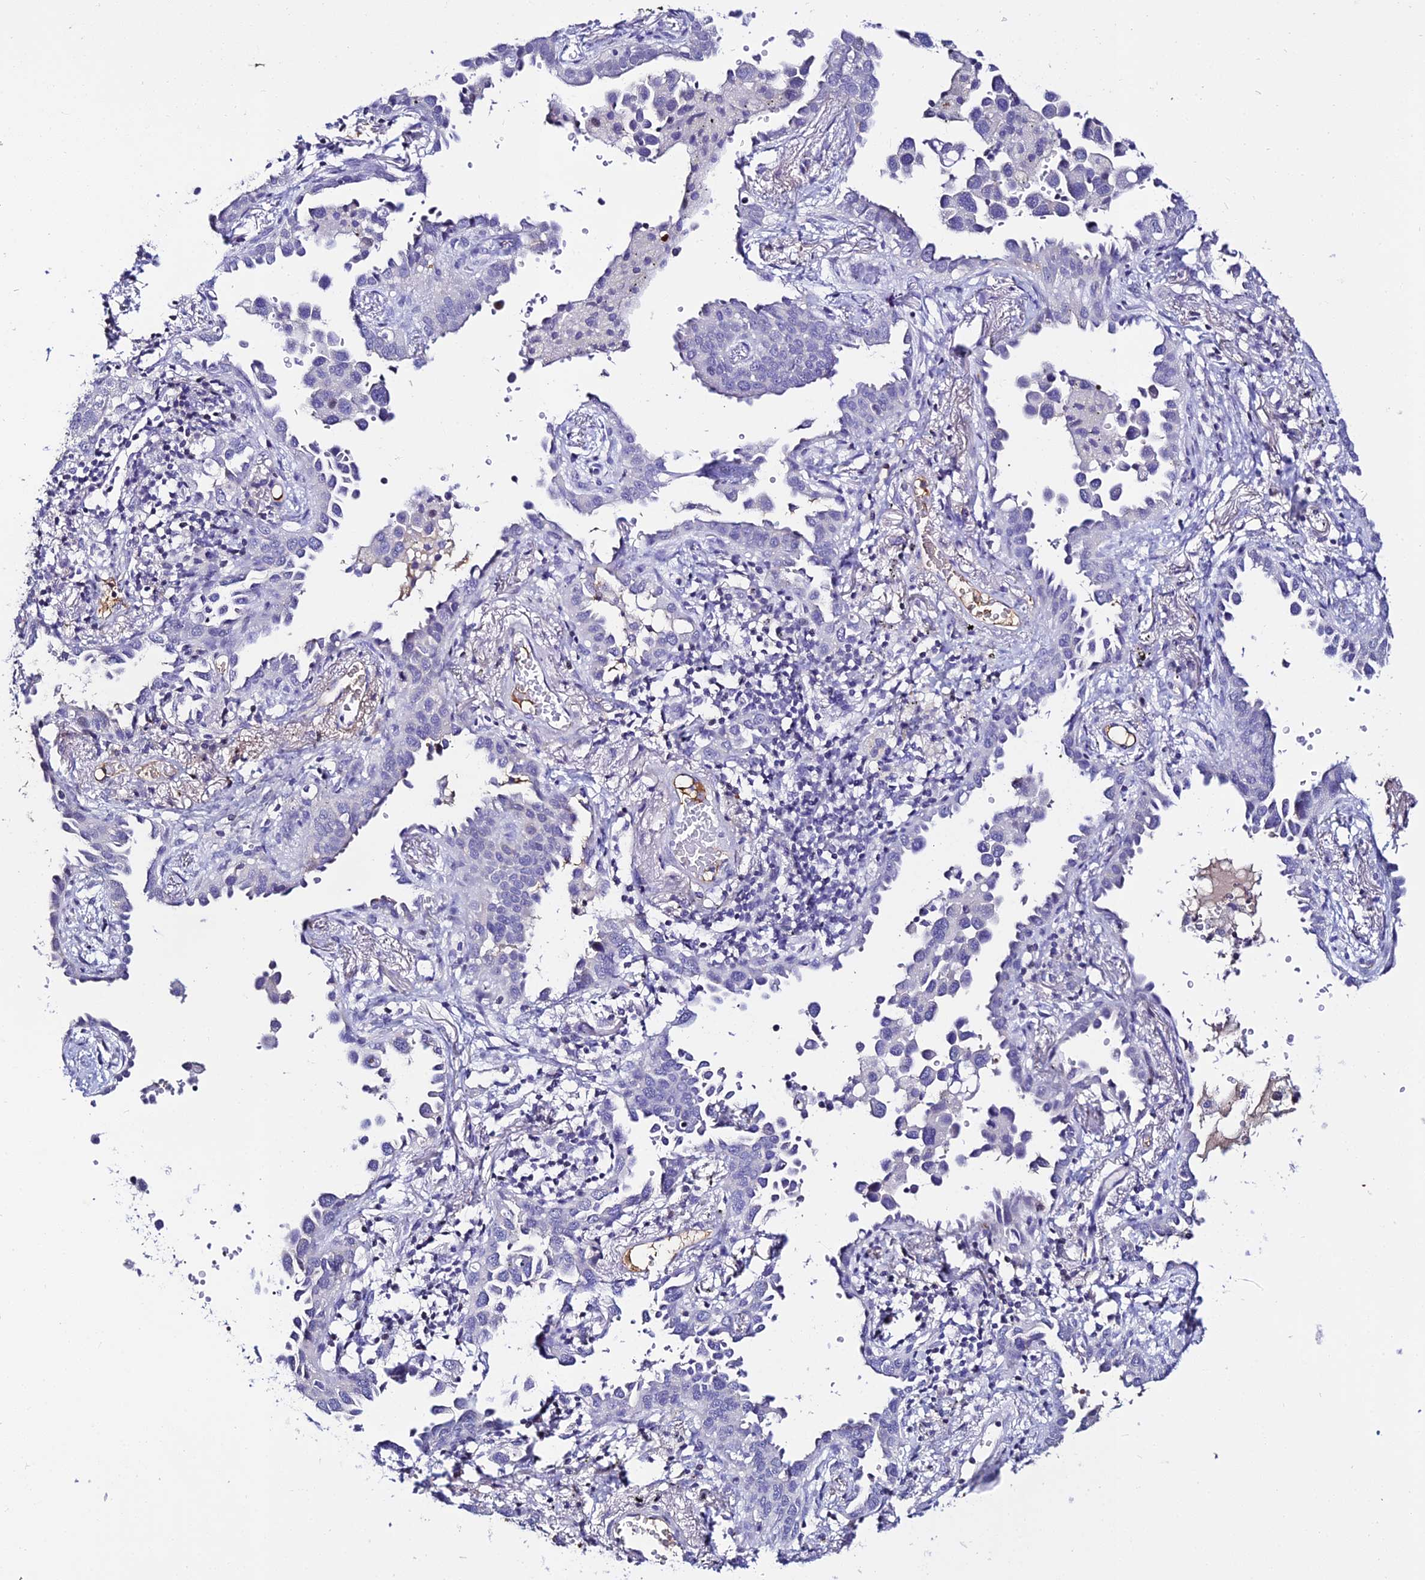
{"staining": {"intensity": "negative", "quantity": "none", "location": "none"}, "tissue": "lung cancer", "cell_type": "Tumor cells", "image_type": "cancer", "snomed": [{"axis": "morphology", "description": "Adenocarcinoma, NOS"}, {"axis": "topography", "description": "Lung"}], "caption": "The IHC image has no significant expression in tumor cells of lung cancer tissue.", "gene": "DEFB132", "patient": {"sex": "male", "age": 67}}